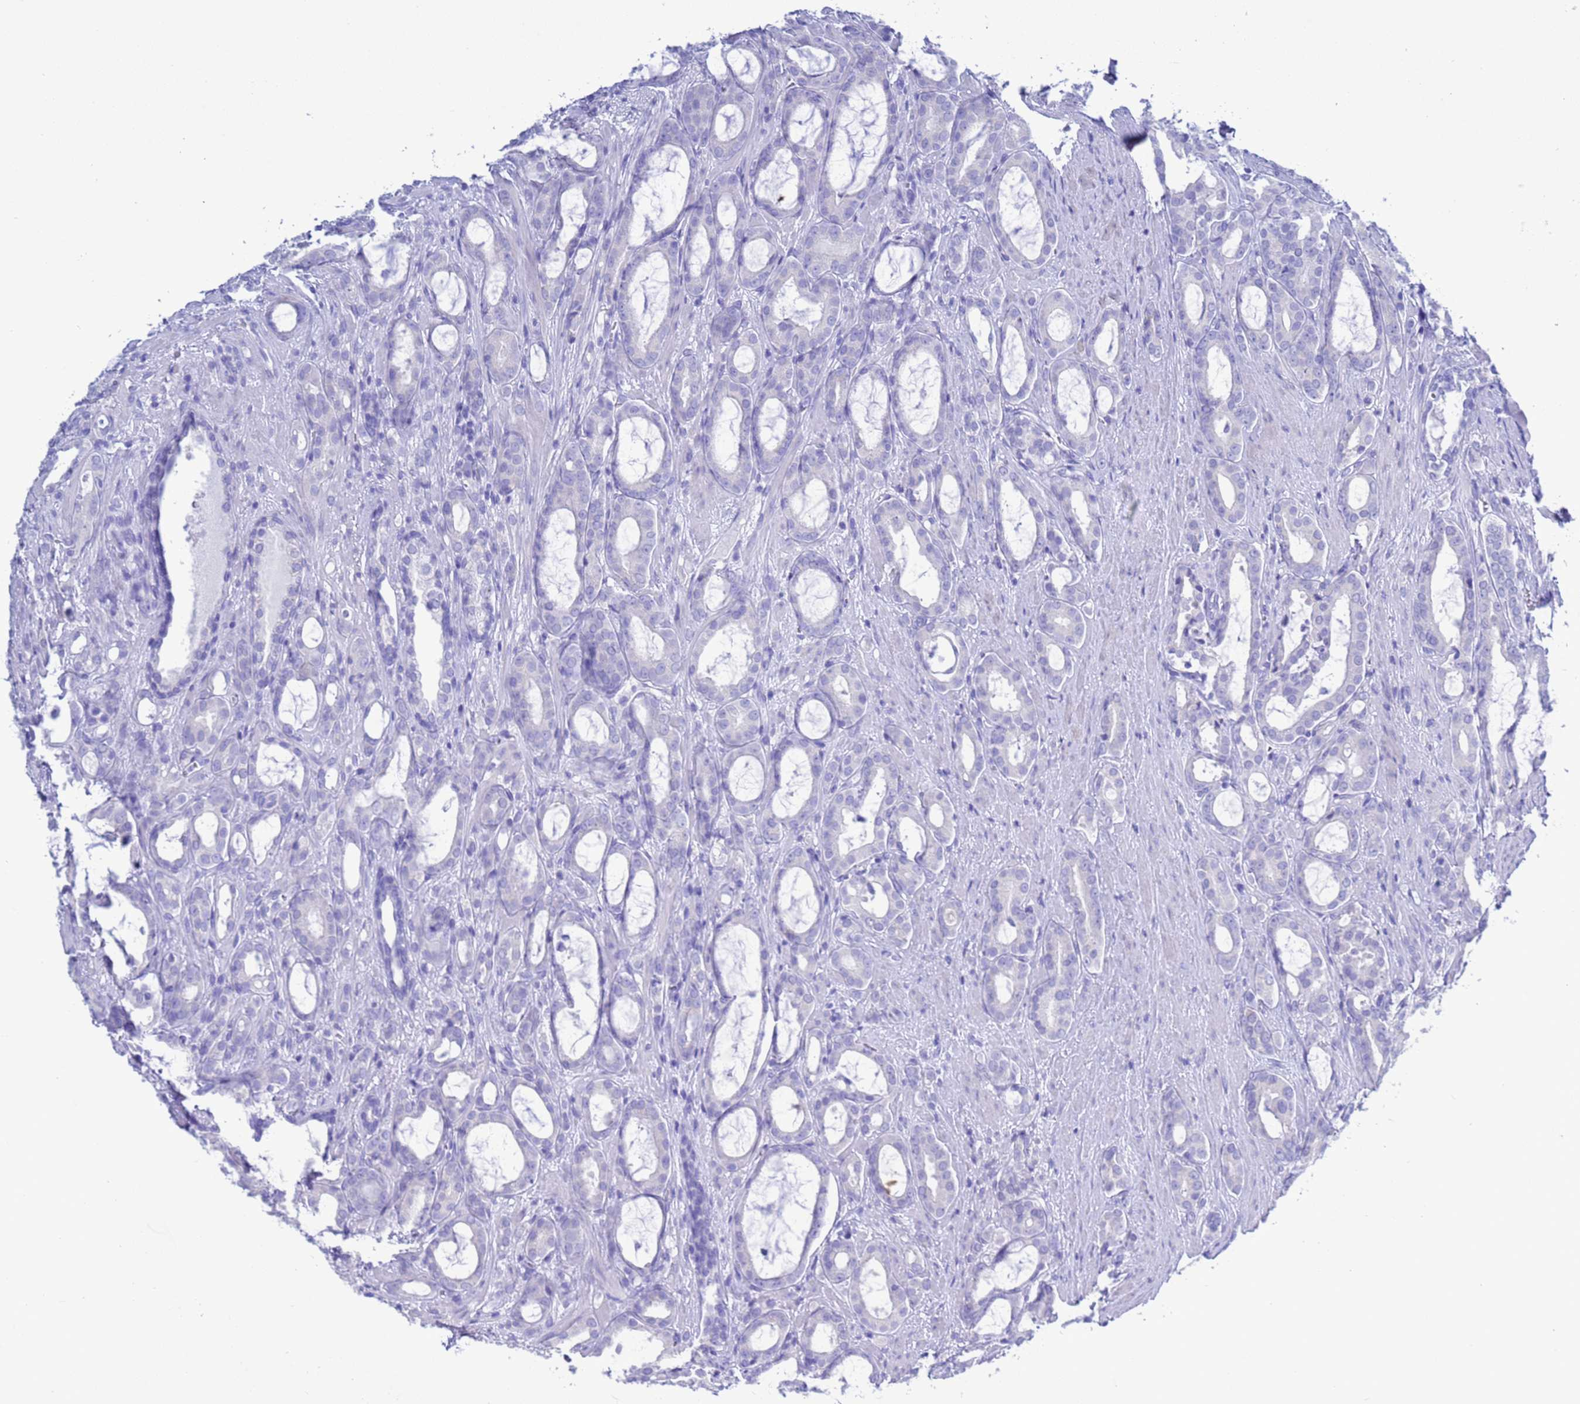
{"staining": {"intensity": "negative", "quantity": "none", "location": "none"}, "tissue": "prostate cancer", "cell_type": "Tumor cells", "image_type": "cancer", "snomed": [{"axis": "morphology", "description": "Adenocarcinoma, High grade"}, {"axis": "topography", "description": "Prostate"}], "caption": "High power microscopy image of an IHC micrograph of prostate adenocarcinoma (high-grade), revealing no significant positivity in tumor cells.", "gene": "GSTM1", "patient": {"sex": "male", "age": 72}}